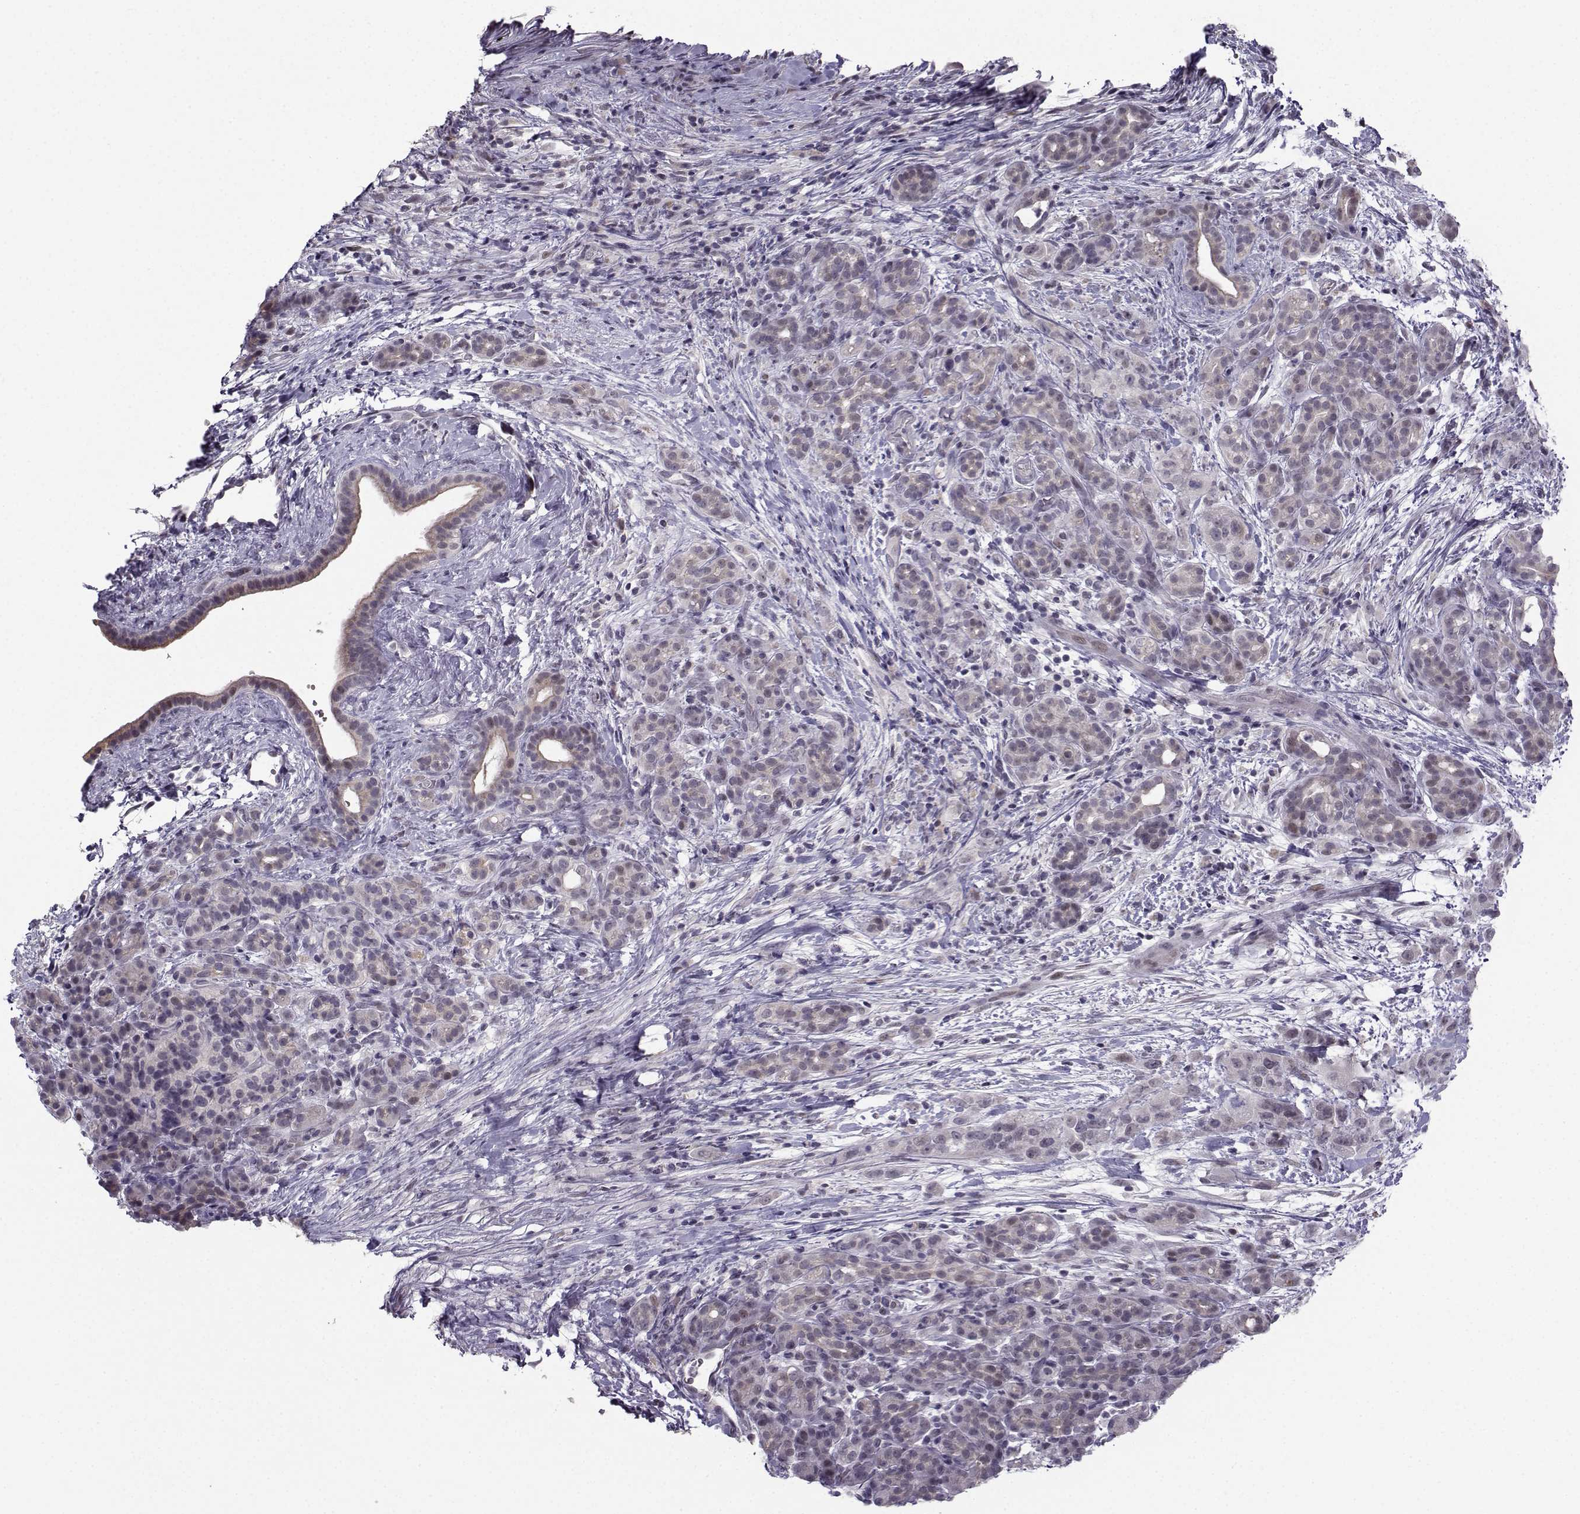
{"staining": {"intensity": "weak", "quantity": "<25%", "location": "cytoplasmic/membranous"}, "tissue": "pancreatic cancer", "cell_type": "Tumor cells", "image_type": "cancer", "snomed": [{"axis": "morphology", "description": "Adenocarcinoma, NOS"}, {"axis": "topography", "description": "Pancreas"}], "caption": "Immunohistochemistry (IHC) image of neoplastic tissue: human pancreatic cancer stained with DAB (3,3'-diaminobenzidine) displays no significant protein positivity in tumor cells.", "gene": "LIN28A", "patient": {"sex": "male", "age": 44}}